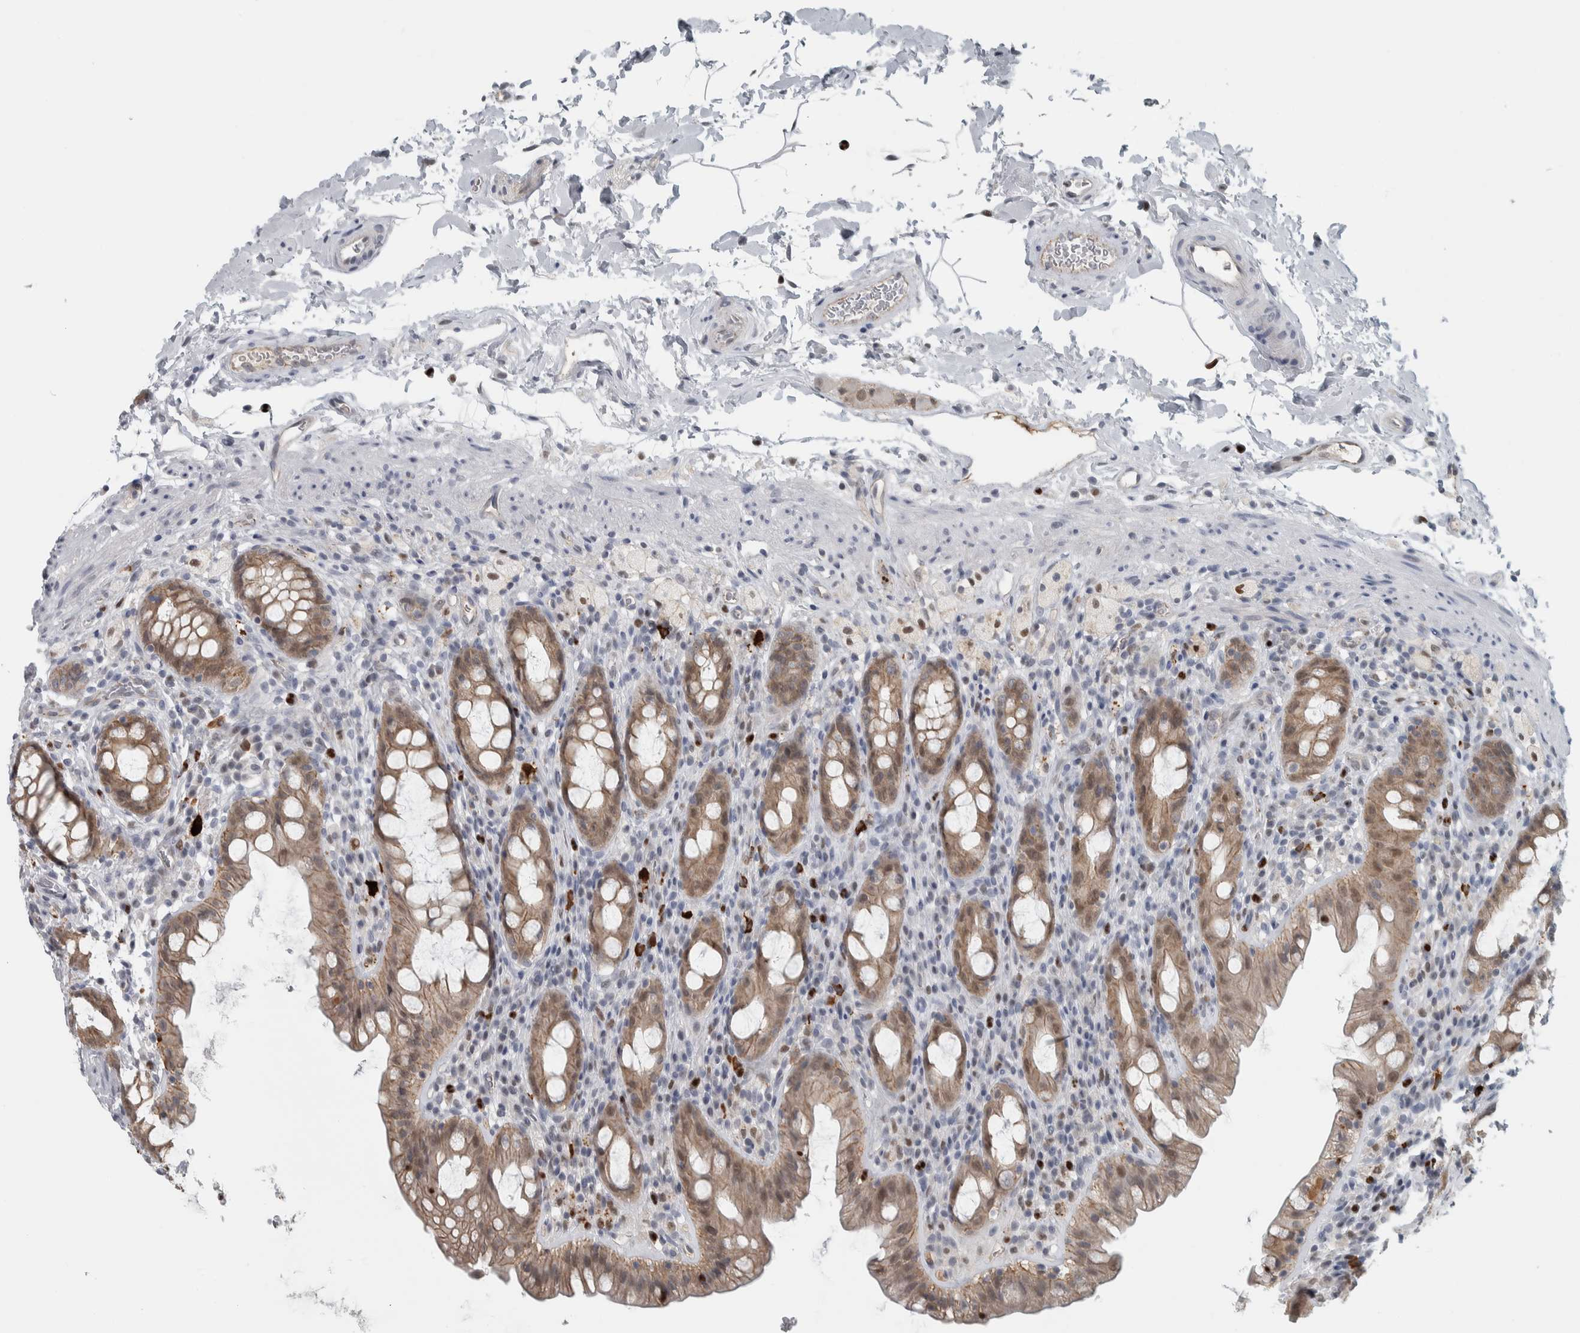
{"staining": {"intensity": "moderate", "quantity": ">75%", "location": "cytoplasmic/membranous"}, "tissue": "rectum", "cell_type": "Glandular cells", "image_type": "normal", "snomed": [{"axis": "morphology", "description": "Normal tissue, NOS"}, {"axis": "topography", "description": "Rectum"}], "caption": "Approximately >75% of glandular cells in normal human rectum exhibit moderate cytoplasmic/membranous protein positivity as visualized by brown immunohistochemical staining.", "gene": "ADPRM", "patient": {"sex": "male", "age": 44}}